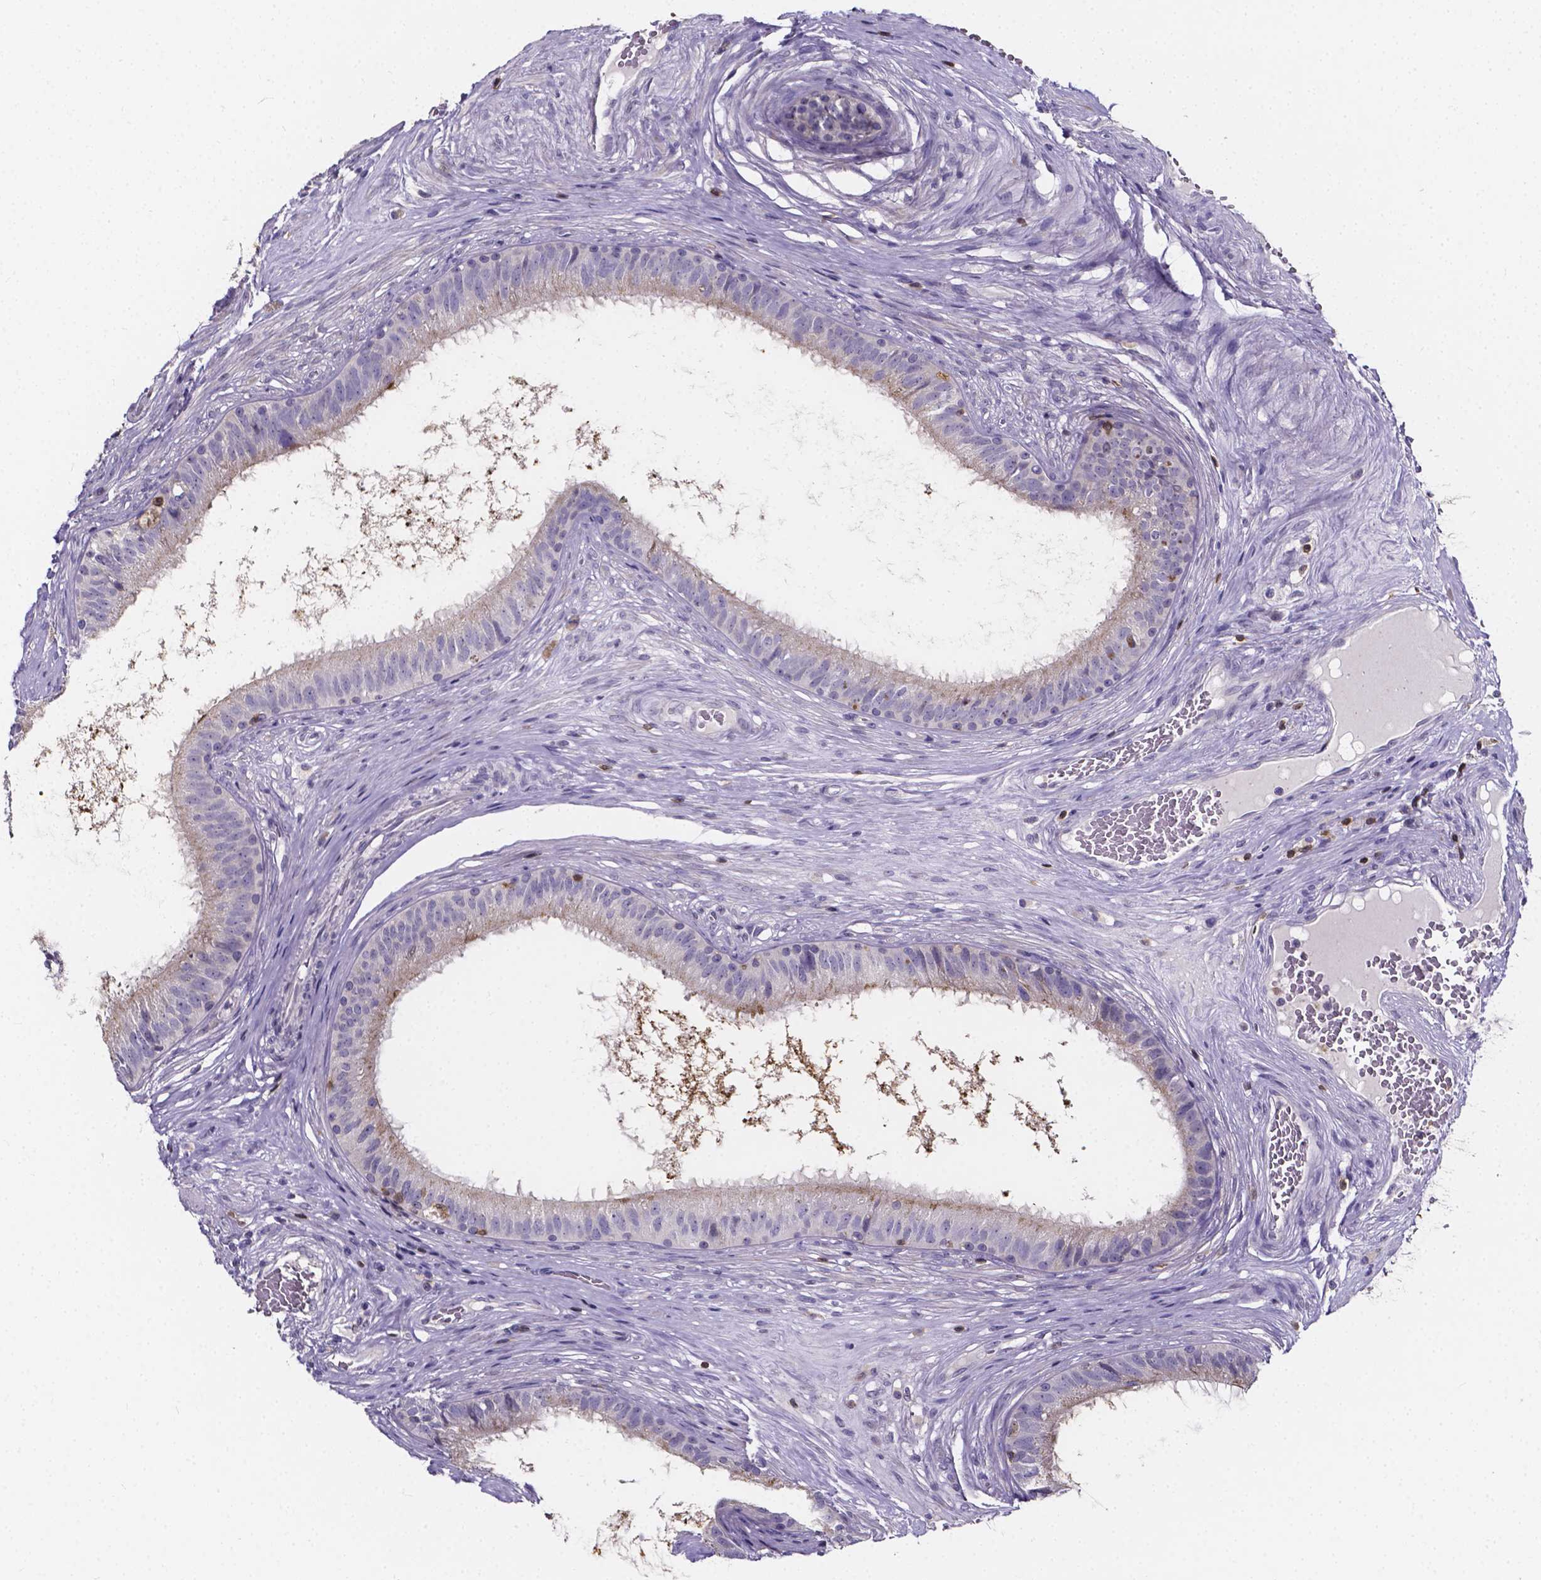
{"staining": {"intensity": "negative", "quantity": "none", "location": "none"}, "tissue": "epididymis", "cell_type": "Glandular cells", "image_type": "normal", "snomed": [{"axis": "morphology", "description": "Normal tissue, NOS"}, {"axis": "topography", "description": "Epididymis"}], "caption": "Immunohistochemistry photomicrograph of normal epididymis: epididymis stained with DAB (3,3'-diaminobenzidine) shows no significant protein expression in glandular cells.", "gene": "THEMIS", "patient": {"sex": "male", "age": 59}}